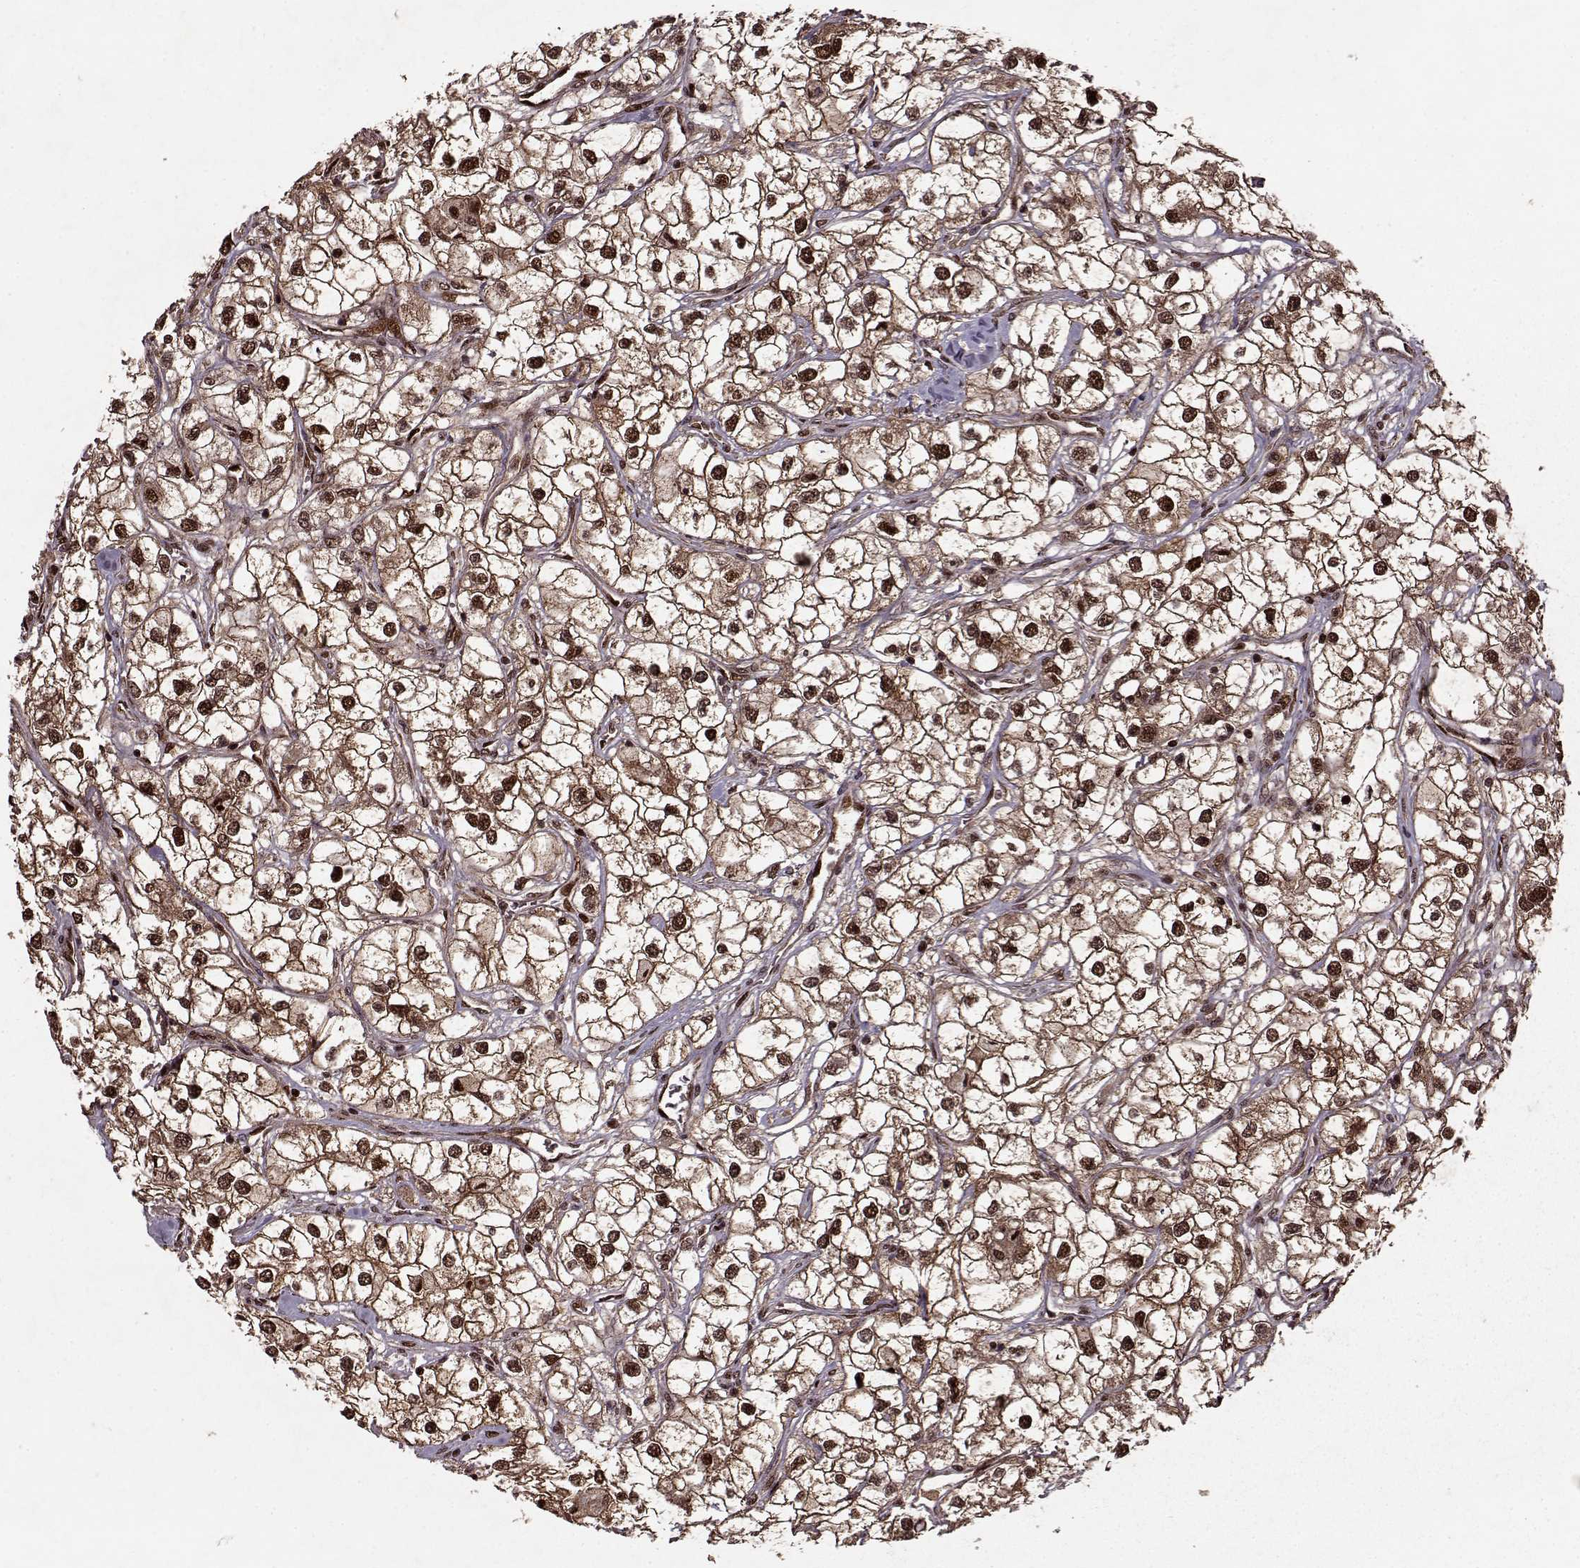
{"staining": {"intensity": "strong", "quantity": ">75%", "location": "cytoplasmic/membranous,nuclear"}, "tissue": "renal cancer", "cell_type": "Tumor cells", "image_type": "cancer", "snomed": [{"axis": "morphology", "description": "Adenocarcinoma, NOS"}, {"axis": "topography", "description": "Kidney"}], "caption": "Tumor cells reveal high levels of strong cytoplasmic/membranous and nuclear positivity in approximately >75% of cells in human renal adenocarcinoma.", "gene": "PSMA7", "patient": {"sex": "male", "age": 59}}